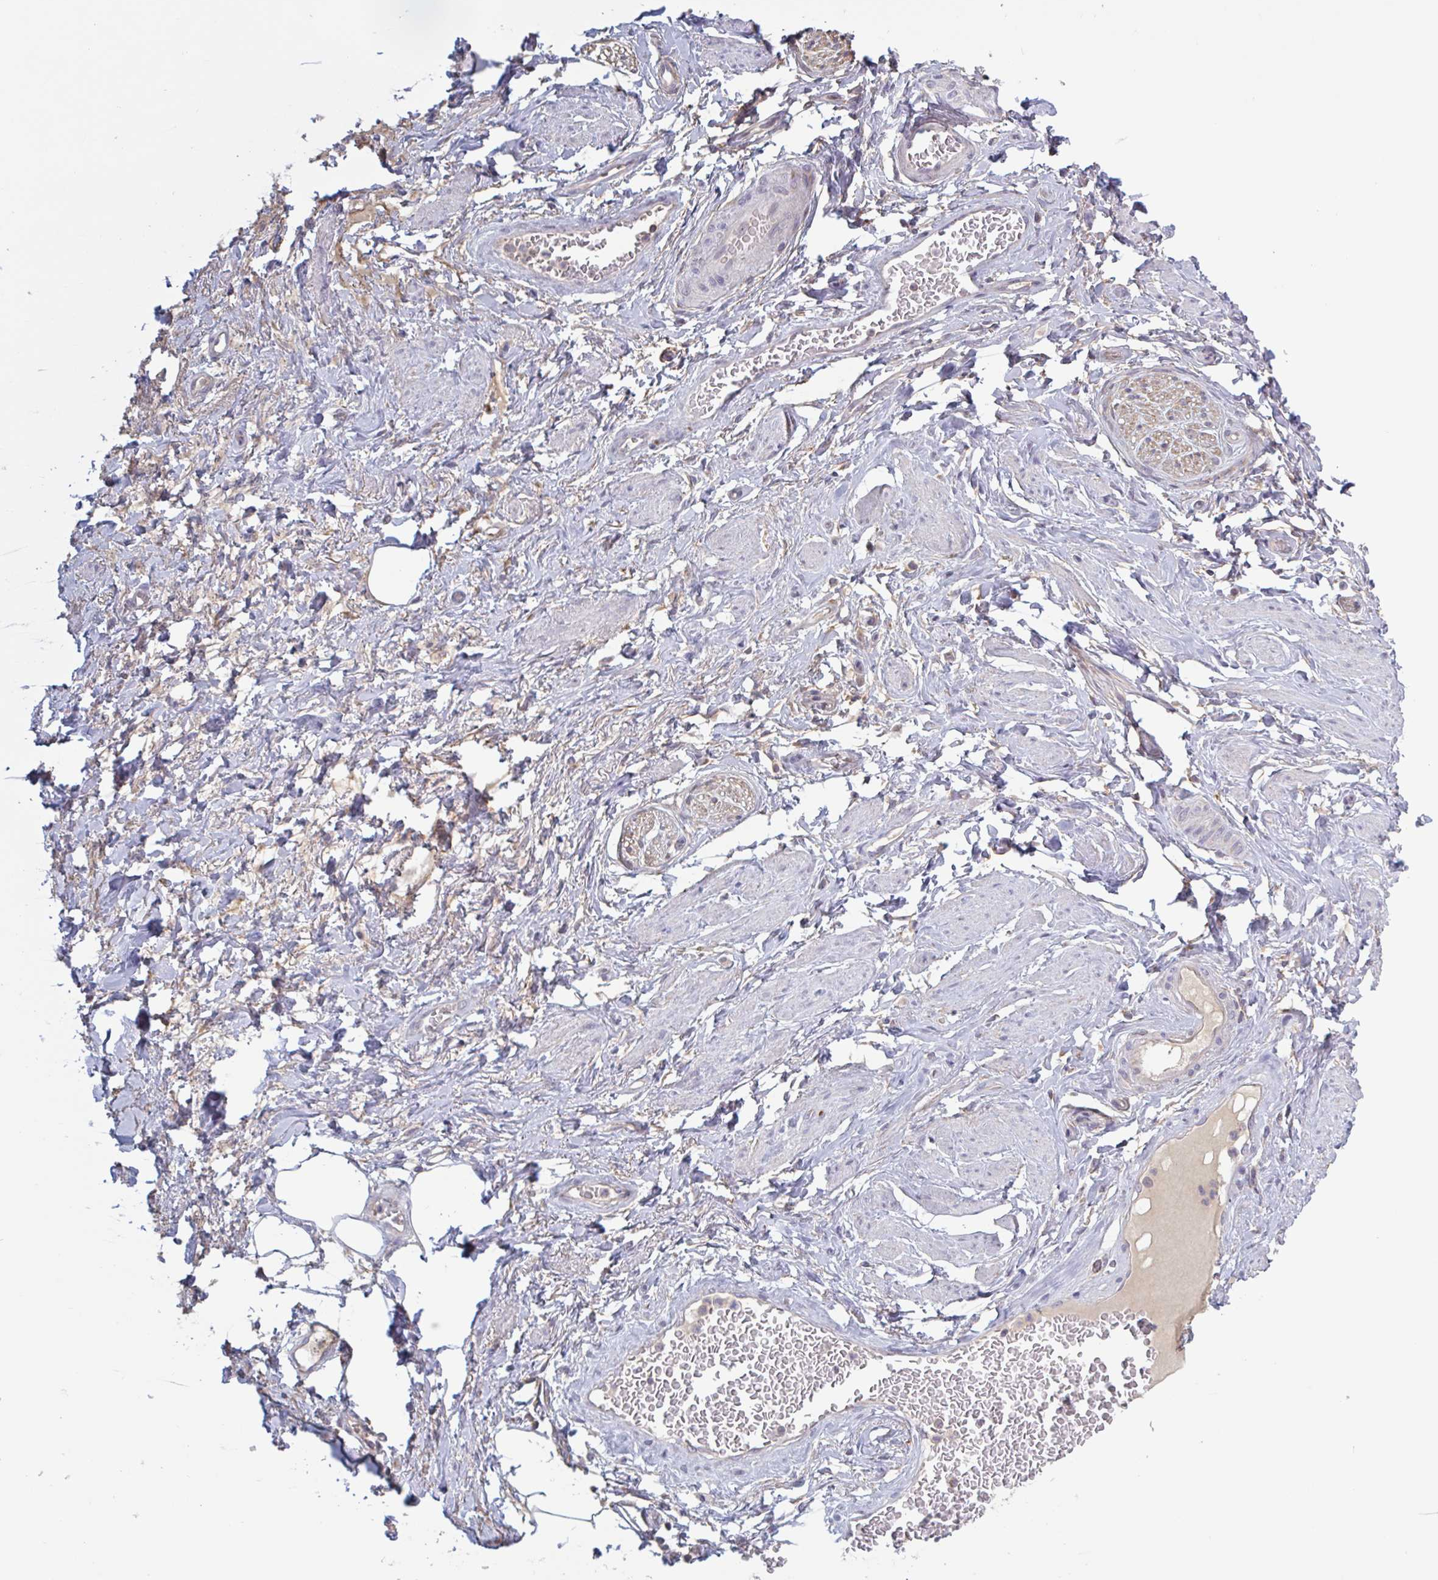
{"staining": {"intensity": "negative", "quantity": "none", "location": "none"}, "tissue": "adipose tissue", "cell_type": "Adipocytes", "image_type": "normal", "snomed": [{"axis": "morphology", "description": "Normal tissue, NOS"}, {"axis": "topography", "description": "Vagina"}, {"axis": "topography", "description": "Peripheral nerve tissue"}], "caption": "Immunohistochemistry image of unremarkable adipose tissue: human adipose tissue stained with DAB exhibits no significant protein staining in adipocytes. Brightfield microscopy of immunohistochemistry (IHC) stained with DAB (brown) and hematoxylin (blue), captured at high magnification.", "gene": "SURF1", "patient": {"sex": "female", "age": 71}}